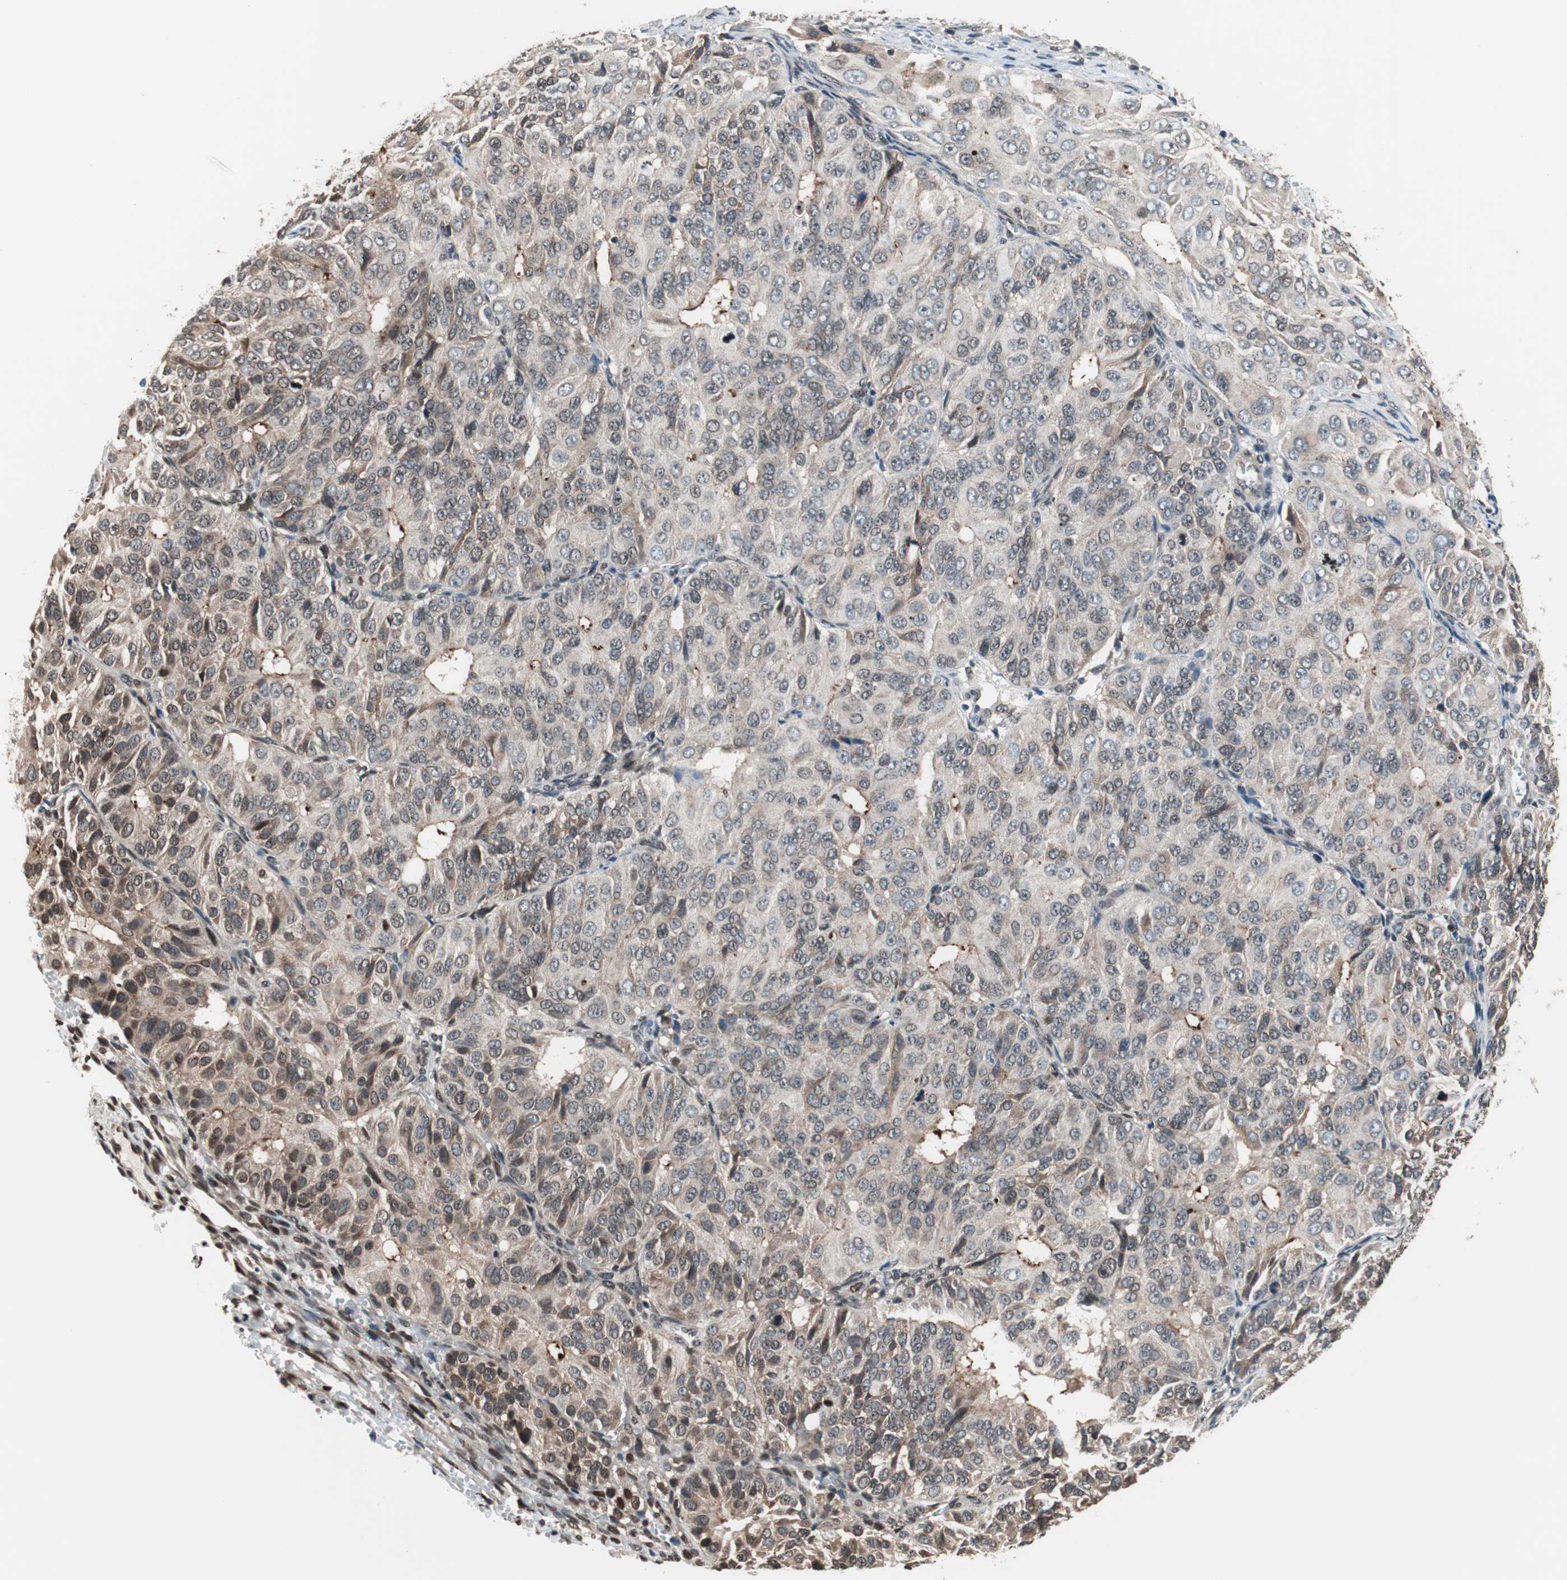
{"staining": {"intensity": "weak", "quantity": "25%-75%", "location": "nuclear"}, "tissue": "ovarian cancer", "cell_type": "Tumor cells", "image_type": "cancer", "snomed": [{"axis": "morphology", "description": "Carcinoma, endometroid"}, {"axis": "topography", "description": "Ovary"}], "caption": "IHC (DAB (3,3'-diaminobenzidine)) staining of human ovarian cancer (endometroid carcinoma) shows weak nuclear protein positivity in about 25%-75% of tumor cells.", "gene": "RFC1", "patient": {"sex": "female", "age": 51}}